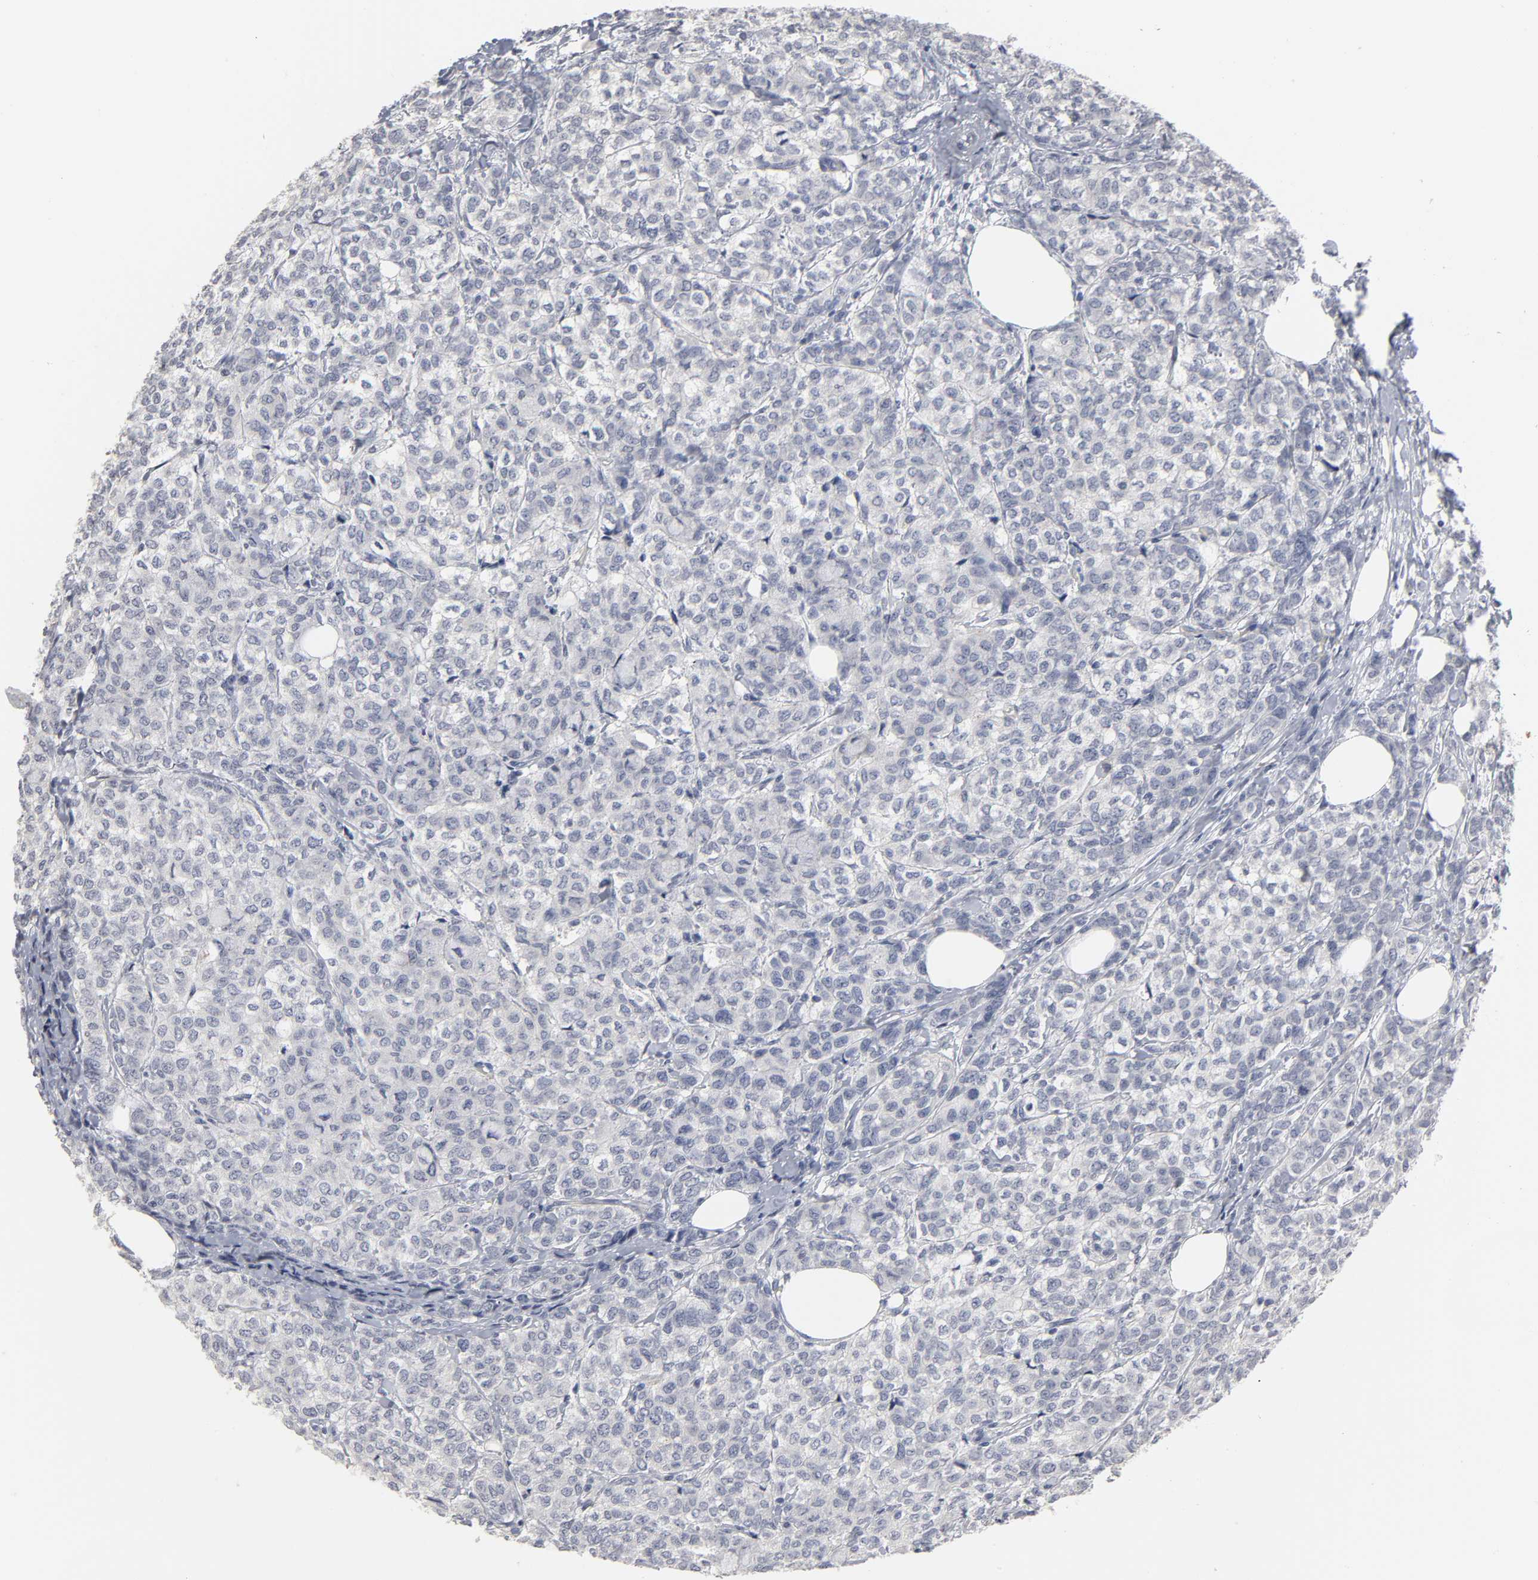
{"staining": {"intensity": "negative", "quantity": "none", "location": "none"}, "tissue": "breast cancer", "cell_type": "Tumor cells", "image_type": "cancer", "snomed": [{"axis": "morphology", "description": "Lobular carcinoma"}, {"axis": "topography", "description": "Breast"}], "caption": "Immunohistochemical staining of breast cancer displays no significant positivity in tumor cells. (Immunohistochemistry, brightfield microscopy, high magnification).", "gene": "PDLIM3", "patient": {"sex": "female", "age": 60}}